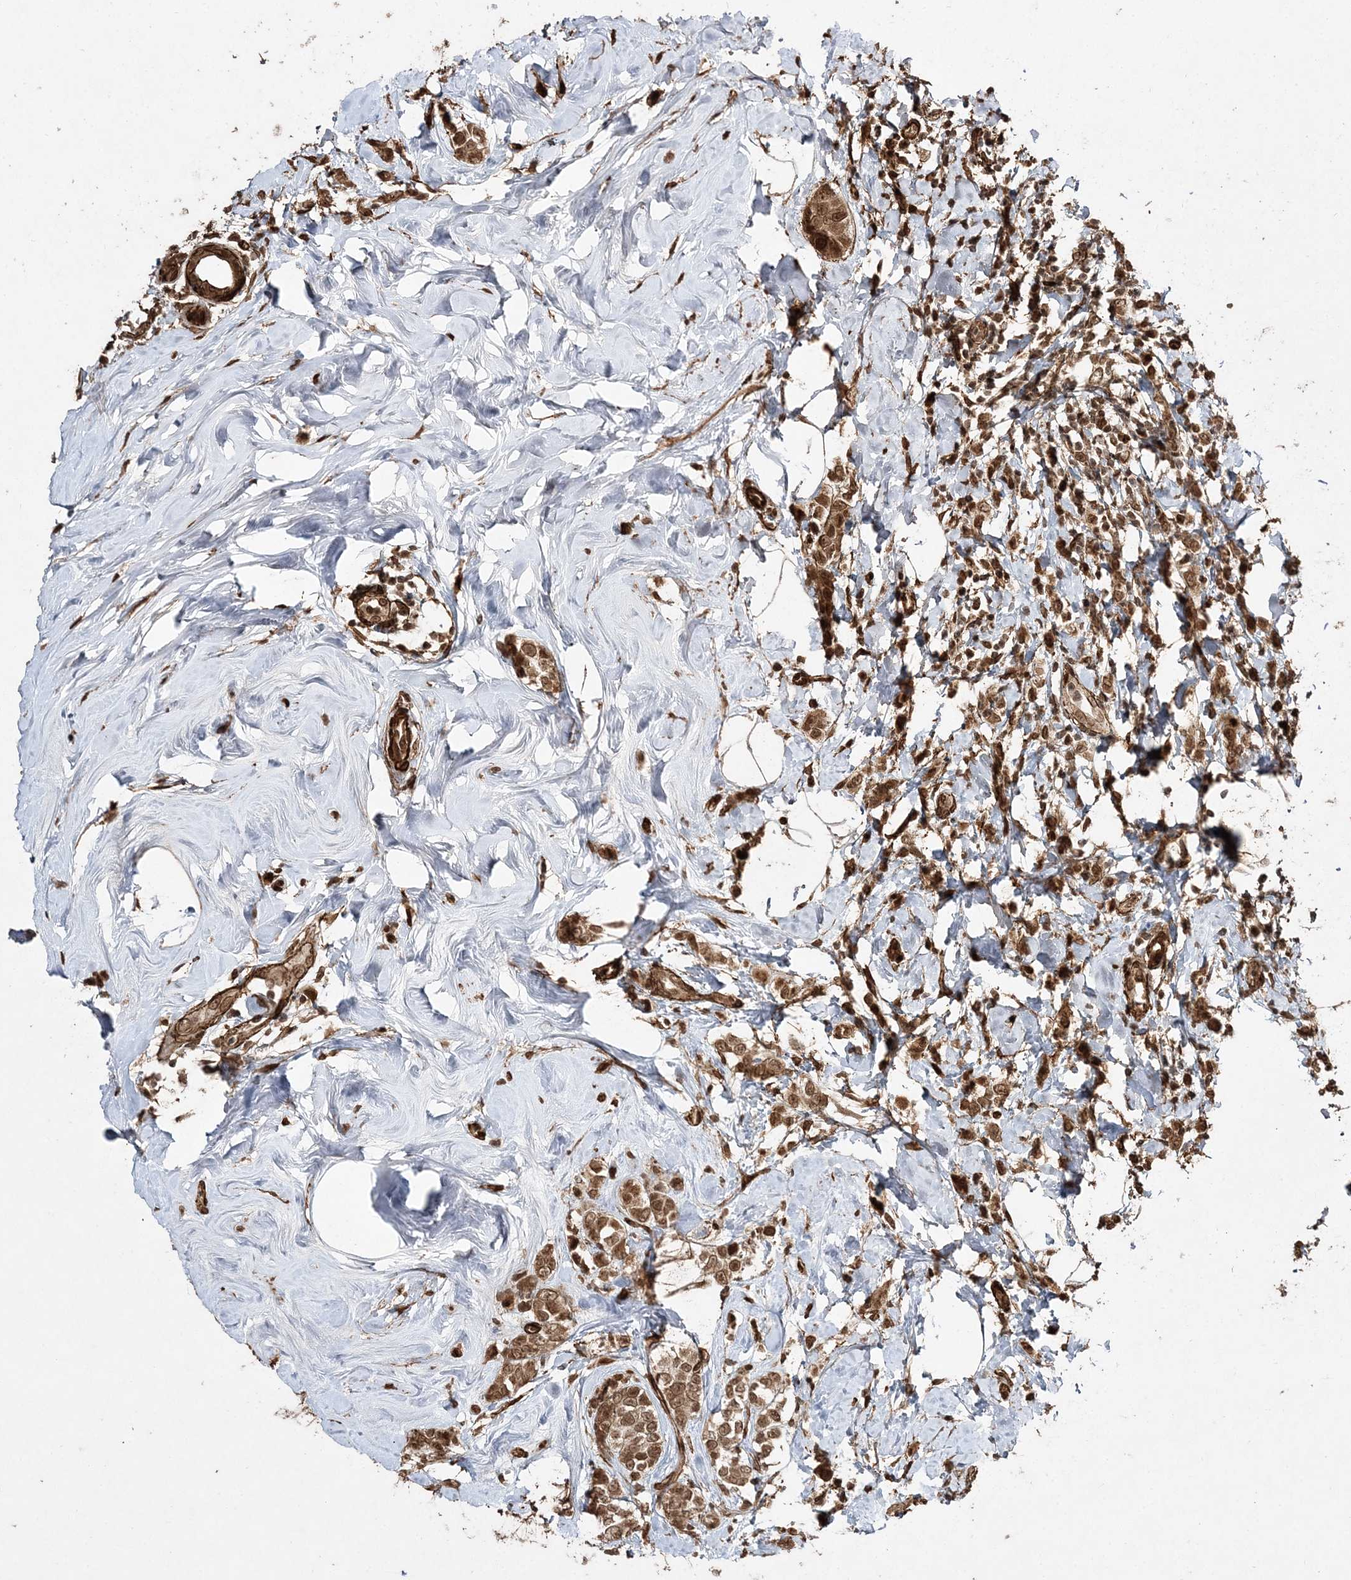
{"staining": {"intensity": "moderate", "quantity": ">75%", "location": "cytoplasmic/membranous,nuclear"}, "tissue": "breast cancer", "cell_type": "Tumor cells", "image_type": "cancer", "snomed": [{"axis": "morphology", "description": "Lobular carcinoma"}, {"axis": "topography", "description": "Breast"}], "caption": "Breast cancer (lobular carcinoma) was stained to show a protein in brown. There is medium levels of moderate cytoplasmic/membranous and nuclear expression in about >75% of tumor cells.", "gene": "ETAA1", "patient": {"sex": "female", "age": 47}}